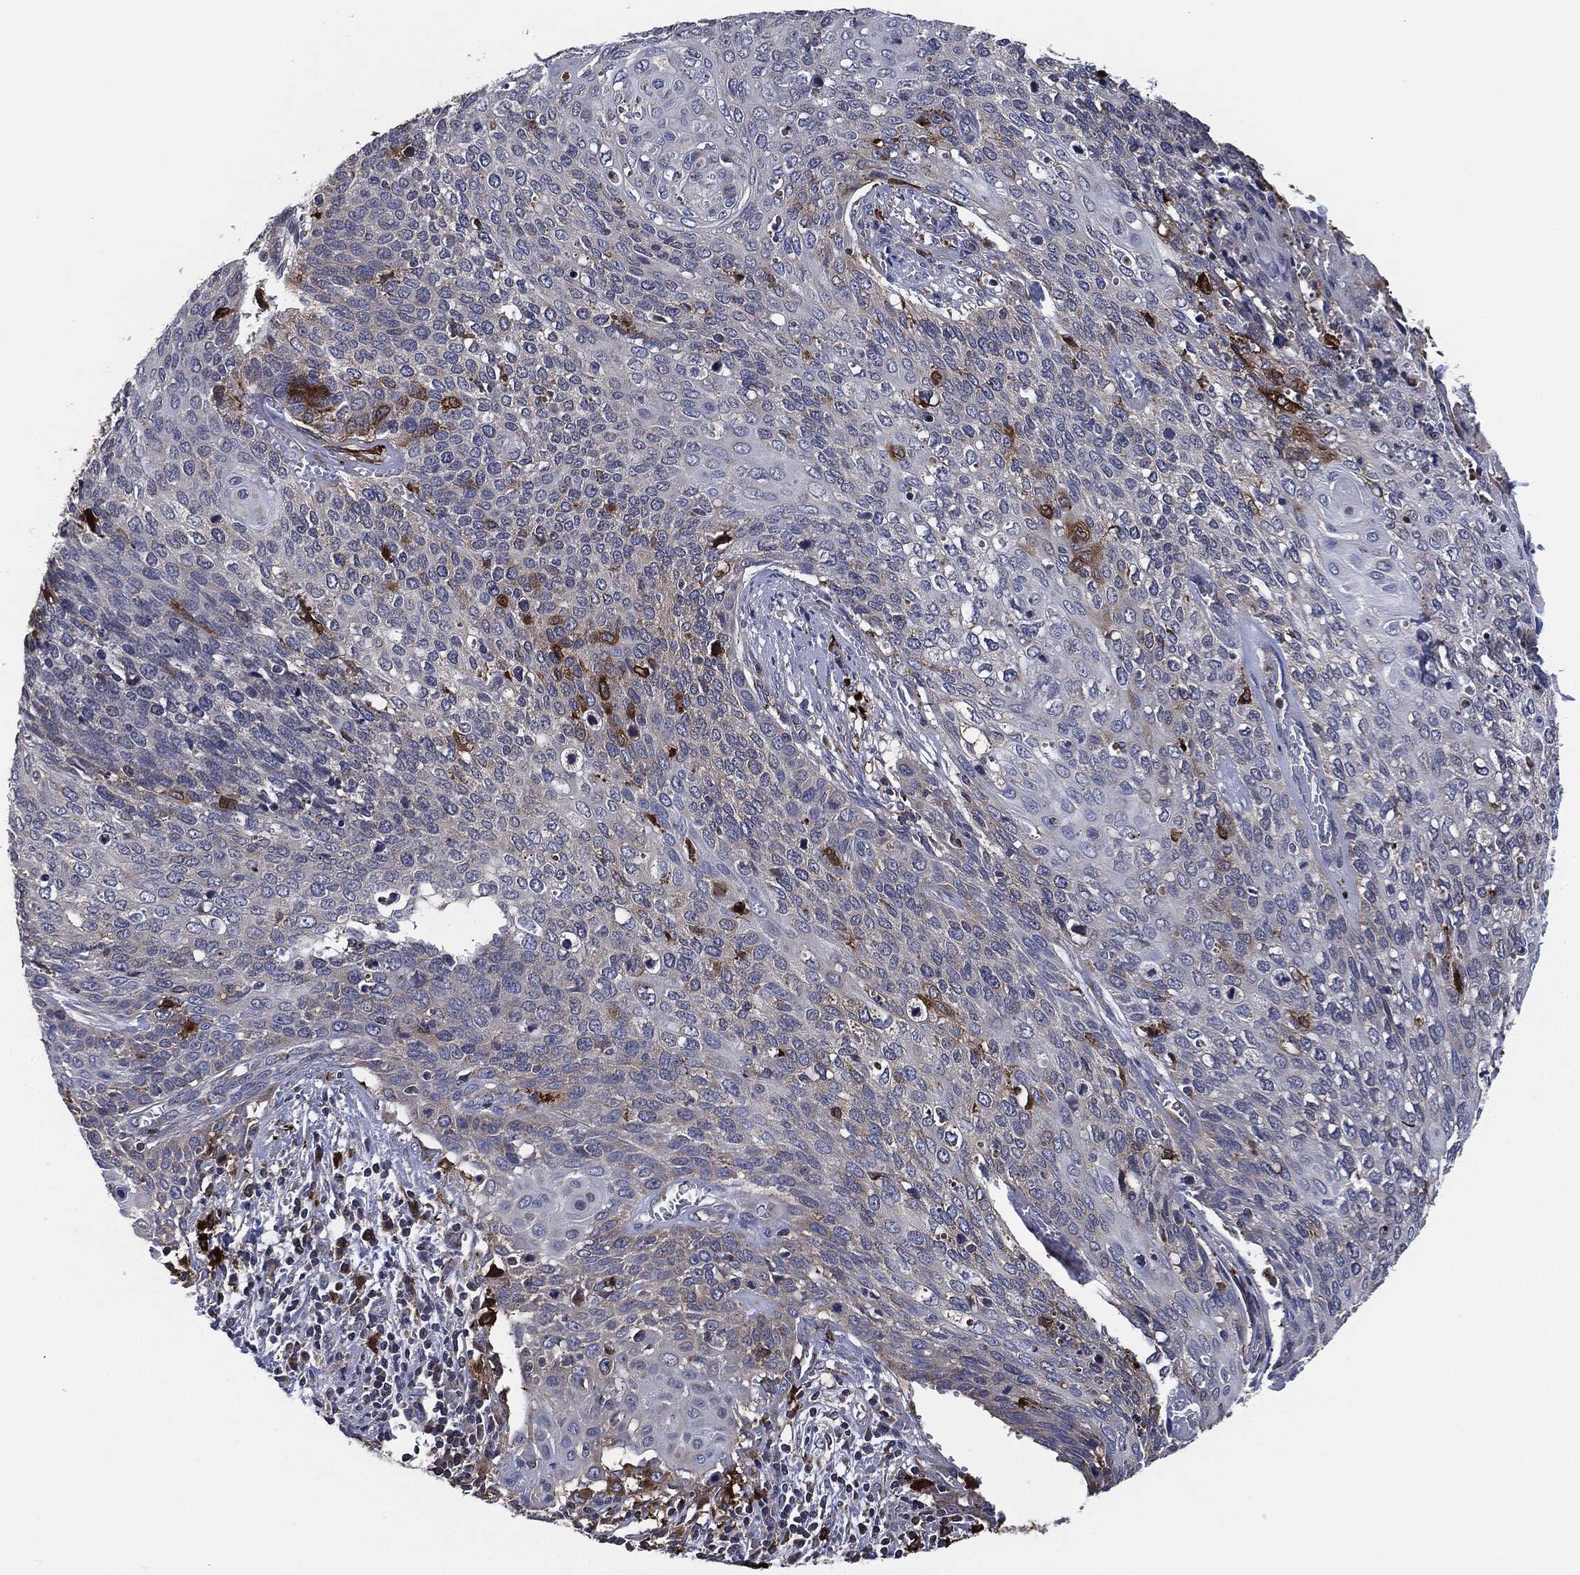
{"staining": {"intensity": "negative", "quantity": "none", "location": "none"}, "tissue": "cervical cancer", "cell_type": "Tumor cells", "image_type": "cancer", "snomed": [{"axis": "morphology", "description": "Squamous cell carcinoma, NOS"}, {"axis": "topography", "description": "Cervix"}], "caption": "Histopathology image shows no protein positivity in tumor cells of cervical cancer (squamous cell carcinoma) tissue.", "gene": "TMEM11", "patient": {"sex": "female", "age": 39}}